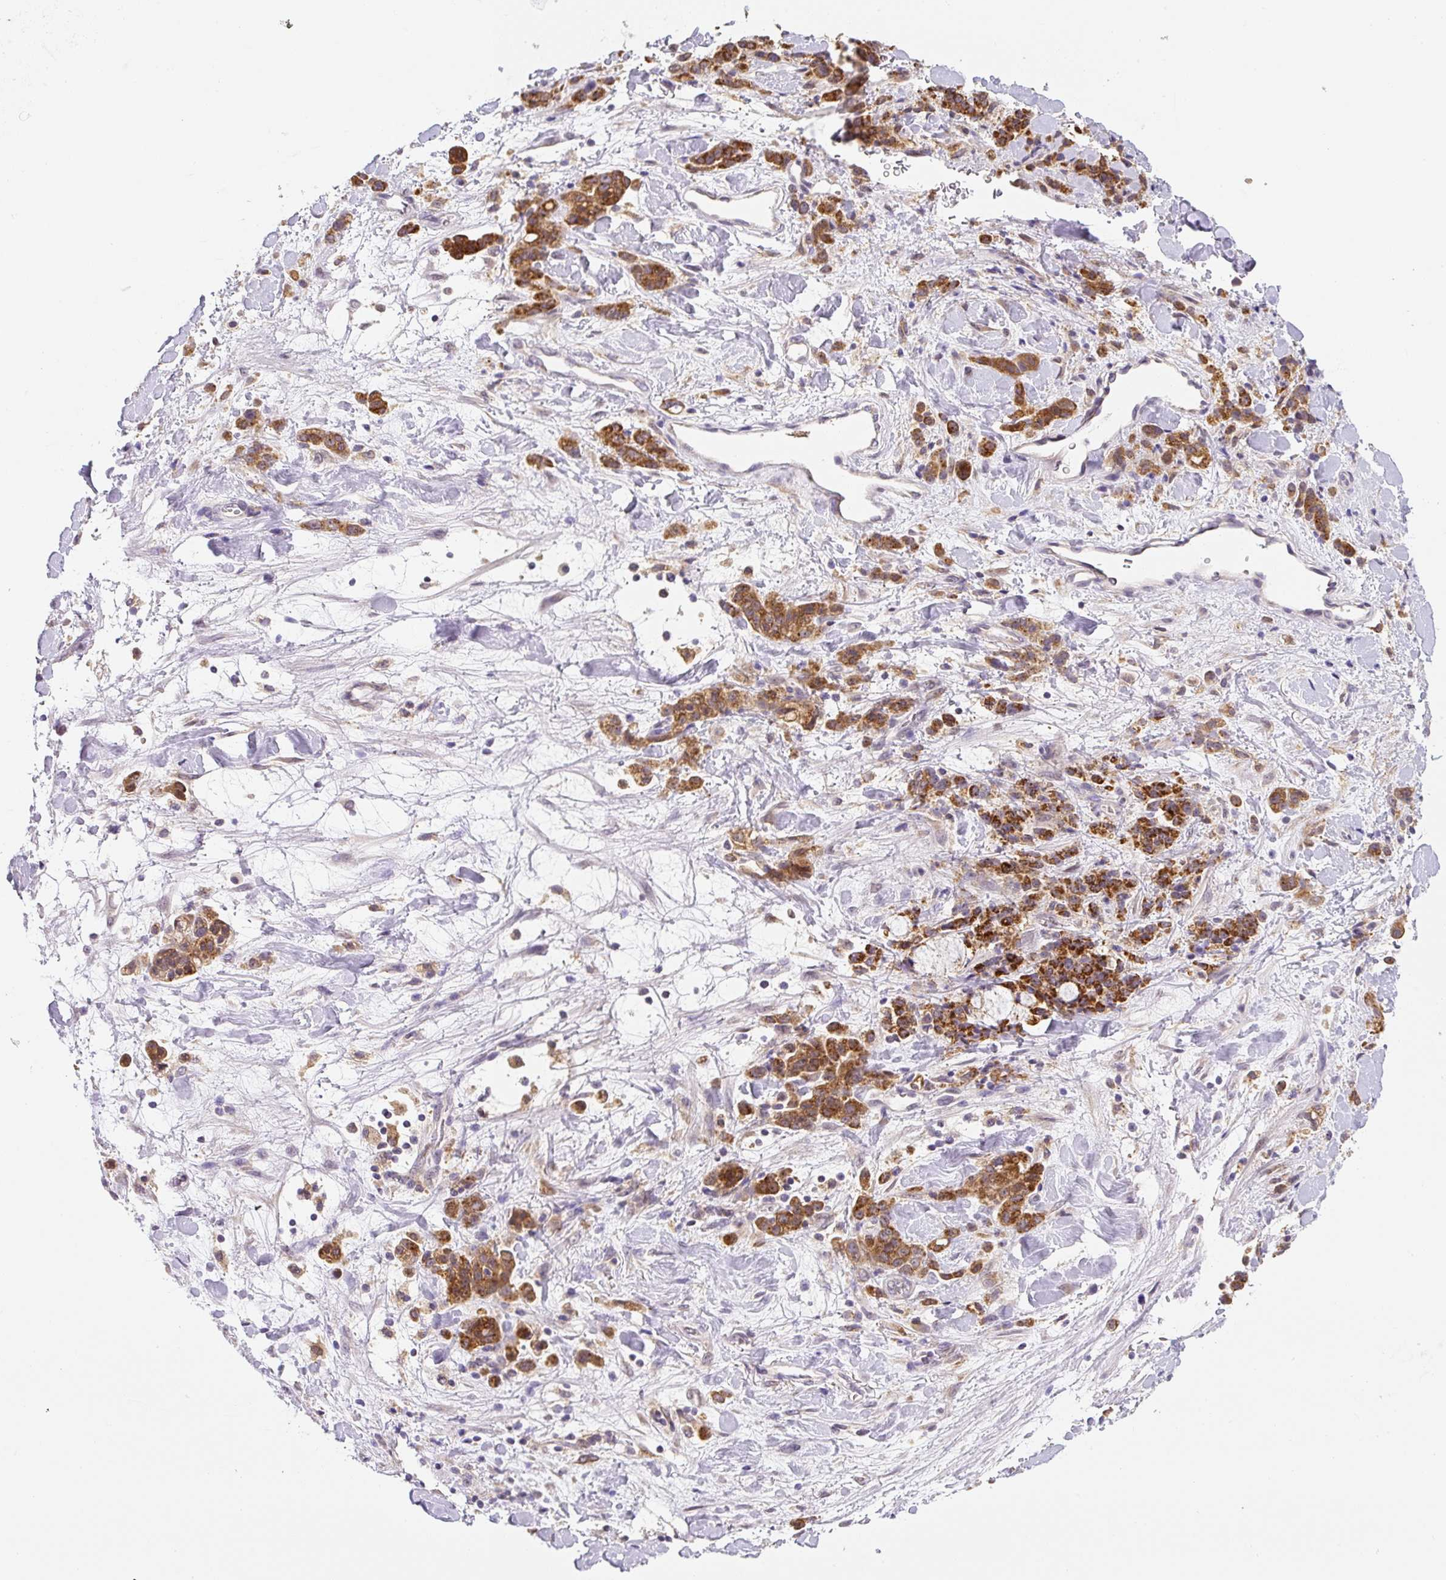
{"staining": {"intensity": "strong", "quantity": ">75%", "location": "cytoplasmic/membranous"}, "tissue": "stomach cancer", "cell_type": "Tumor cells", "image_type": "cancer", "snomed": [{"axis": "morphology", "description": "Normal tissue, NOS"}, {"axis": "morphology", "description": "Adenocarcinoma, NOS"}, {"axis": "topography", "description": "Stomach"}], "caption": "Immunohistochemistry (IHC) staining of adenocarcinoma (stomach), which reveals high levels of strong cytoplasmic/membranous positivity in approximately >75% of tumor cells indicating strong cytoplasmic/membranous protein expression. The staining was performed using DAB (brown) for protein detection and nuclei were counterstained in hematoxylin (blue).", "gene": "PLA2G4A", "patient": {"sex": "male", "age": 82}}